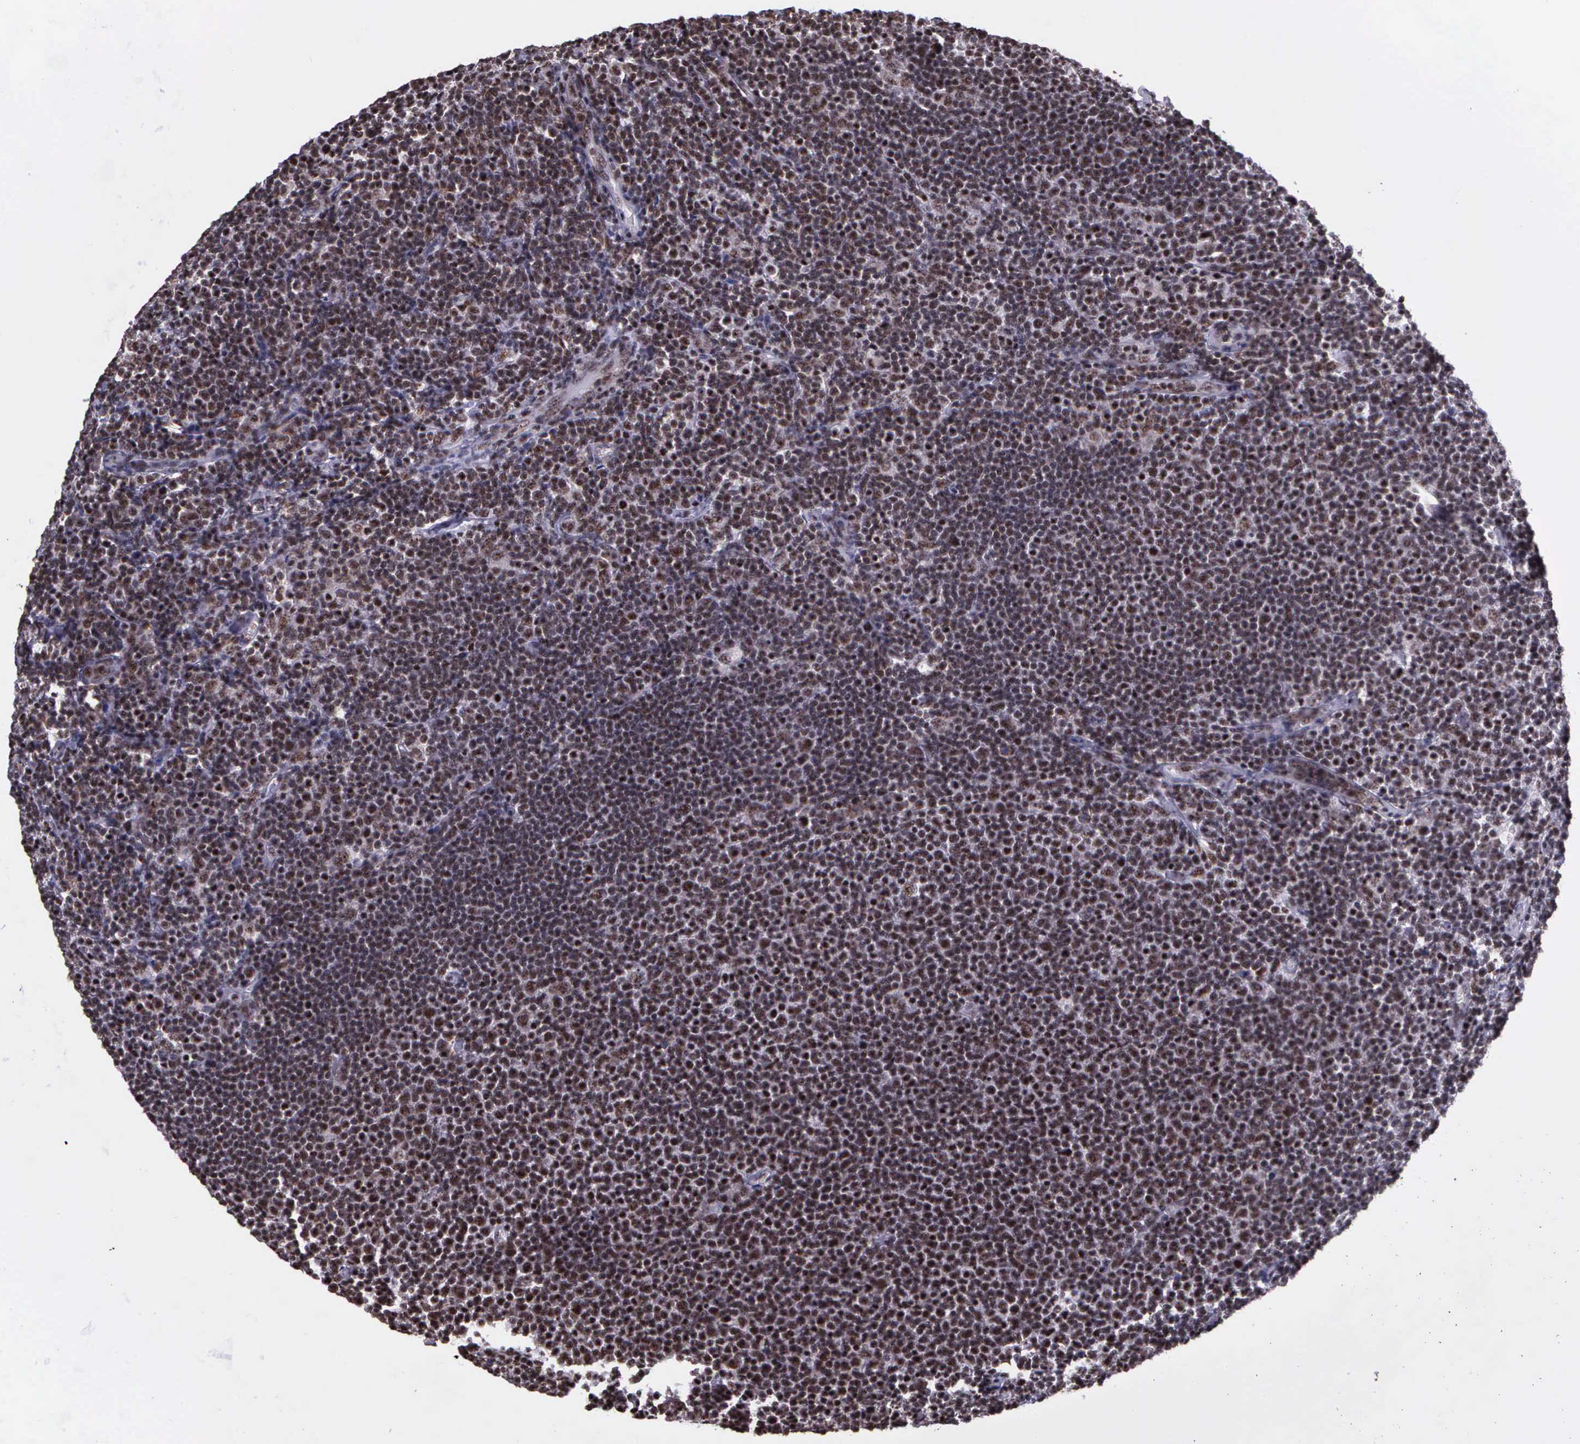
{"staining": {"intensity": "weak", "quantity": ">75%", "location": "nuclear"}, "tissue": "lymphoma", "cell_type": "Tumor cells", "image_type": "cancer", "snomed": [{"axis": "morphology", "description": "Malignant lymphoma, non-Hodgkin's type, Low grade"}, {"axis": "topography", "description": "Lymph node"}], "caption": "Weak nuclear positivity is appreciated in approximately >75% of tumor cells in lymphoma.", "gene": "FAM47A", "patient": {"sex": "male", "age": 74}}